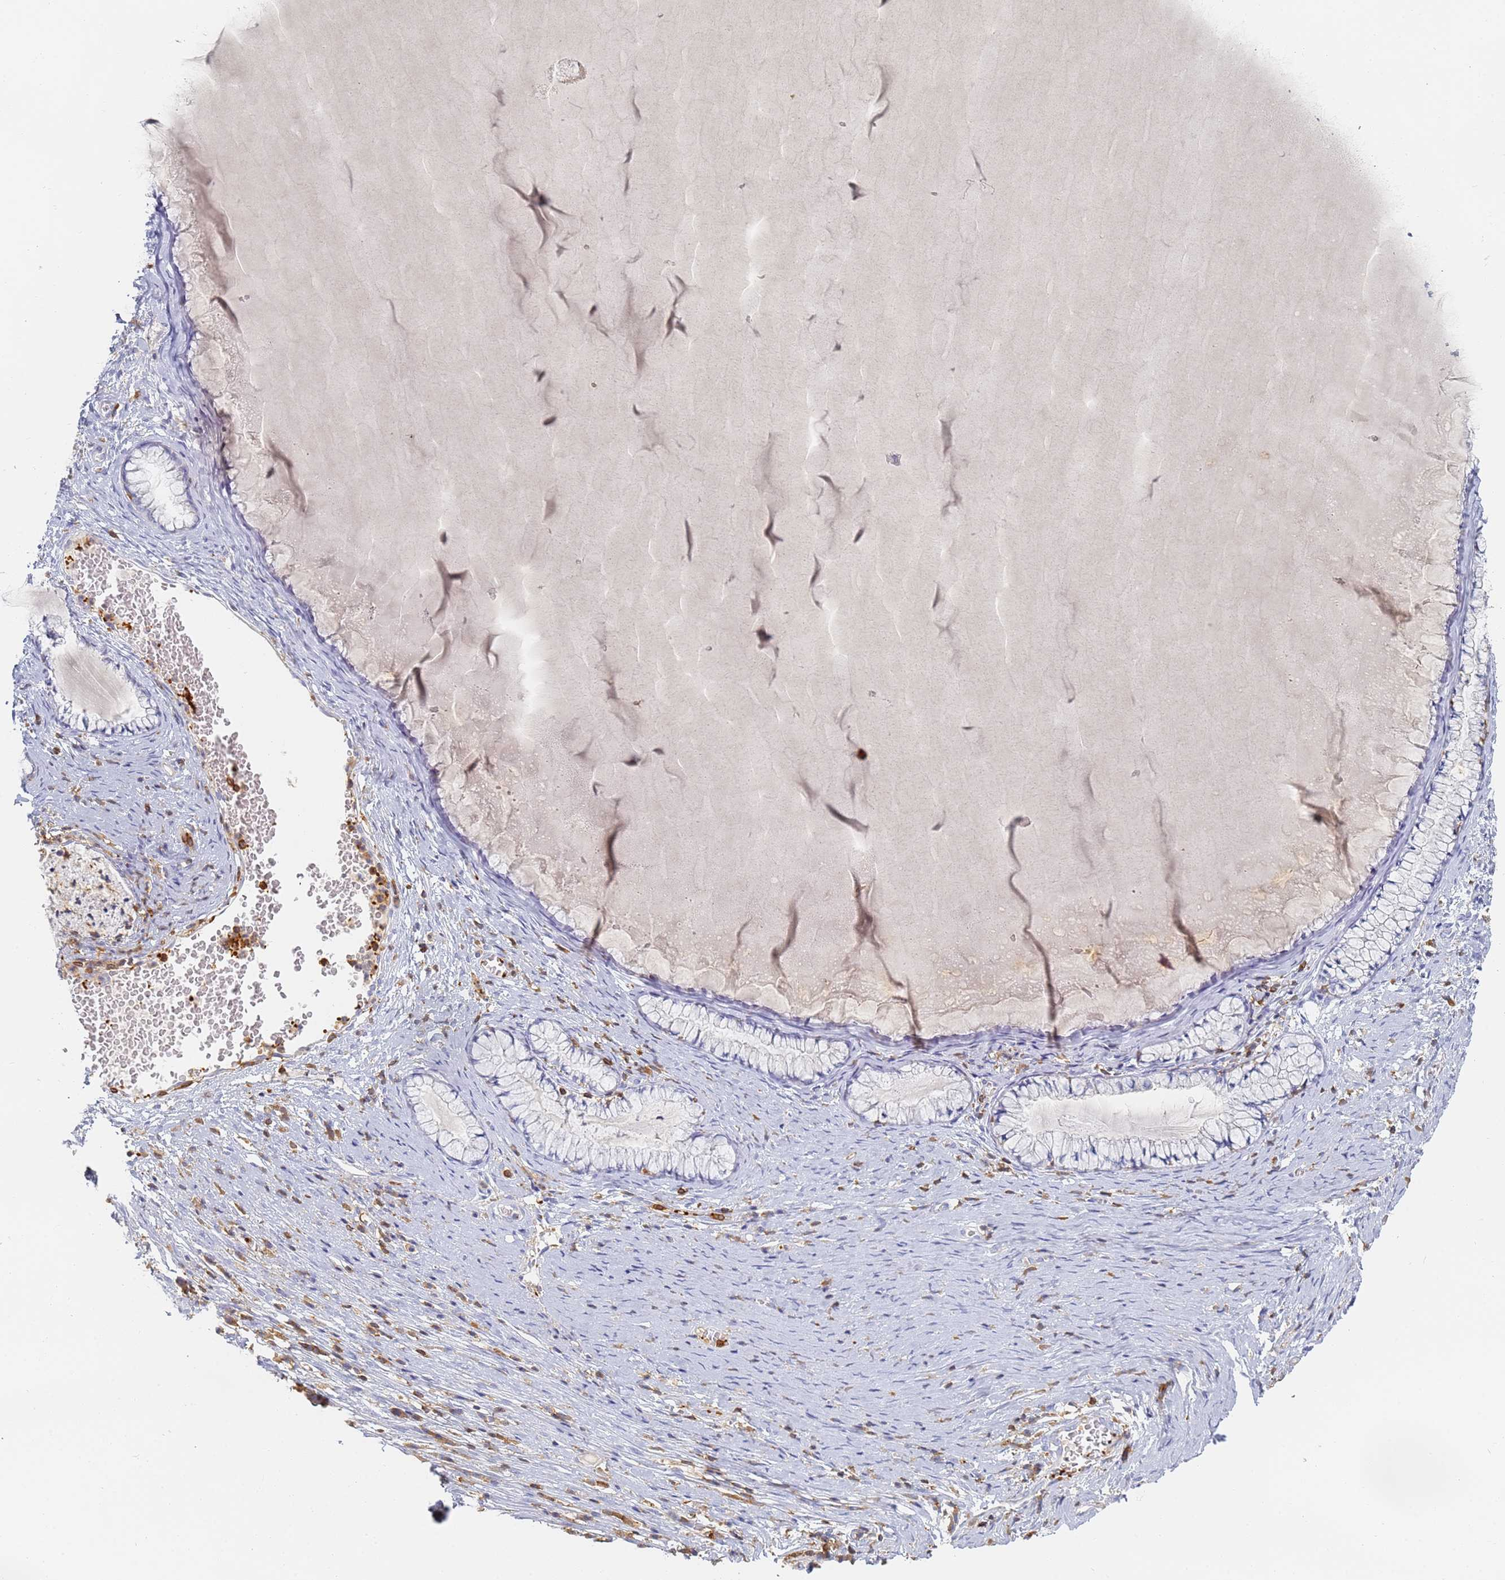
{"staining": {"intensity": "negative", "quantity": "none", "location": "none"}, "tissue": "cervix", "cell_type": "Glandular cells", "image_type": "normal", "snomed": [{"axis": "morphology", "description": "Normal tissue, NOS"}, {"axis": "topography", "description": "Cervix"}], "caption": "The immunohistochemistry image has no significant expression in glandular cells of cervix. (DAB (3,3'-diaminobenzidine) IHC, high magnification).", "gene": "BIN2", "patient": {"sex": "female", "age": 42}}